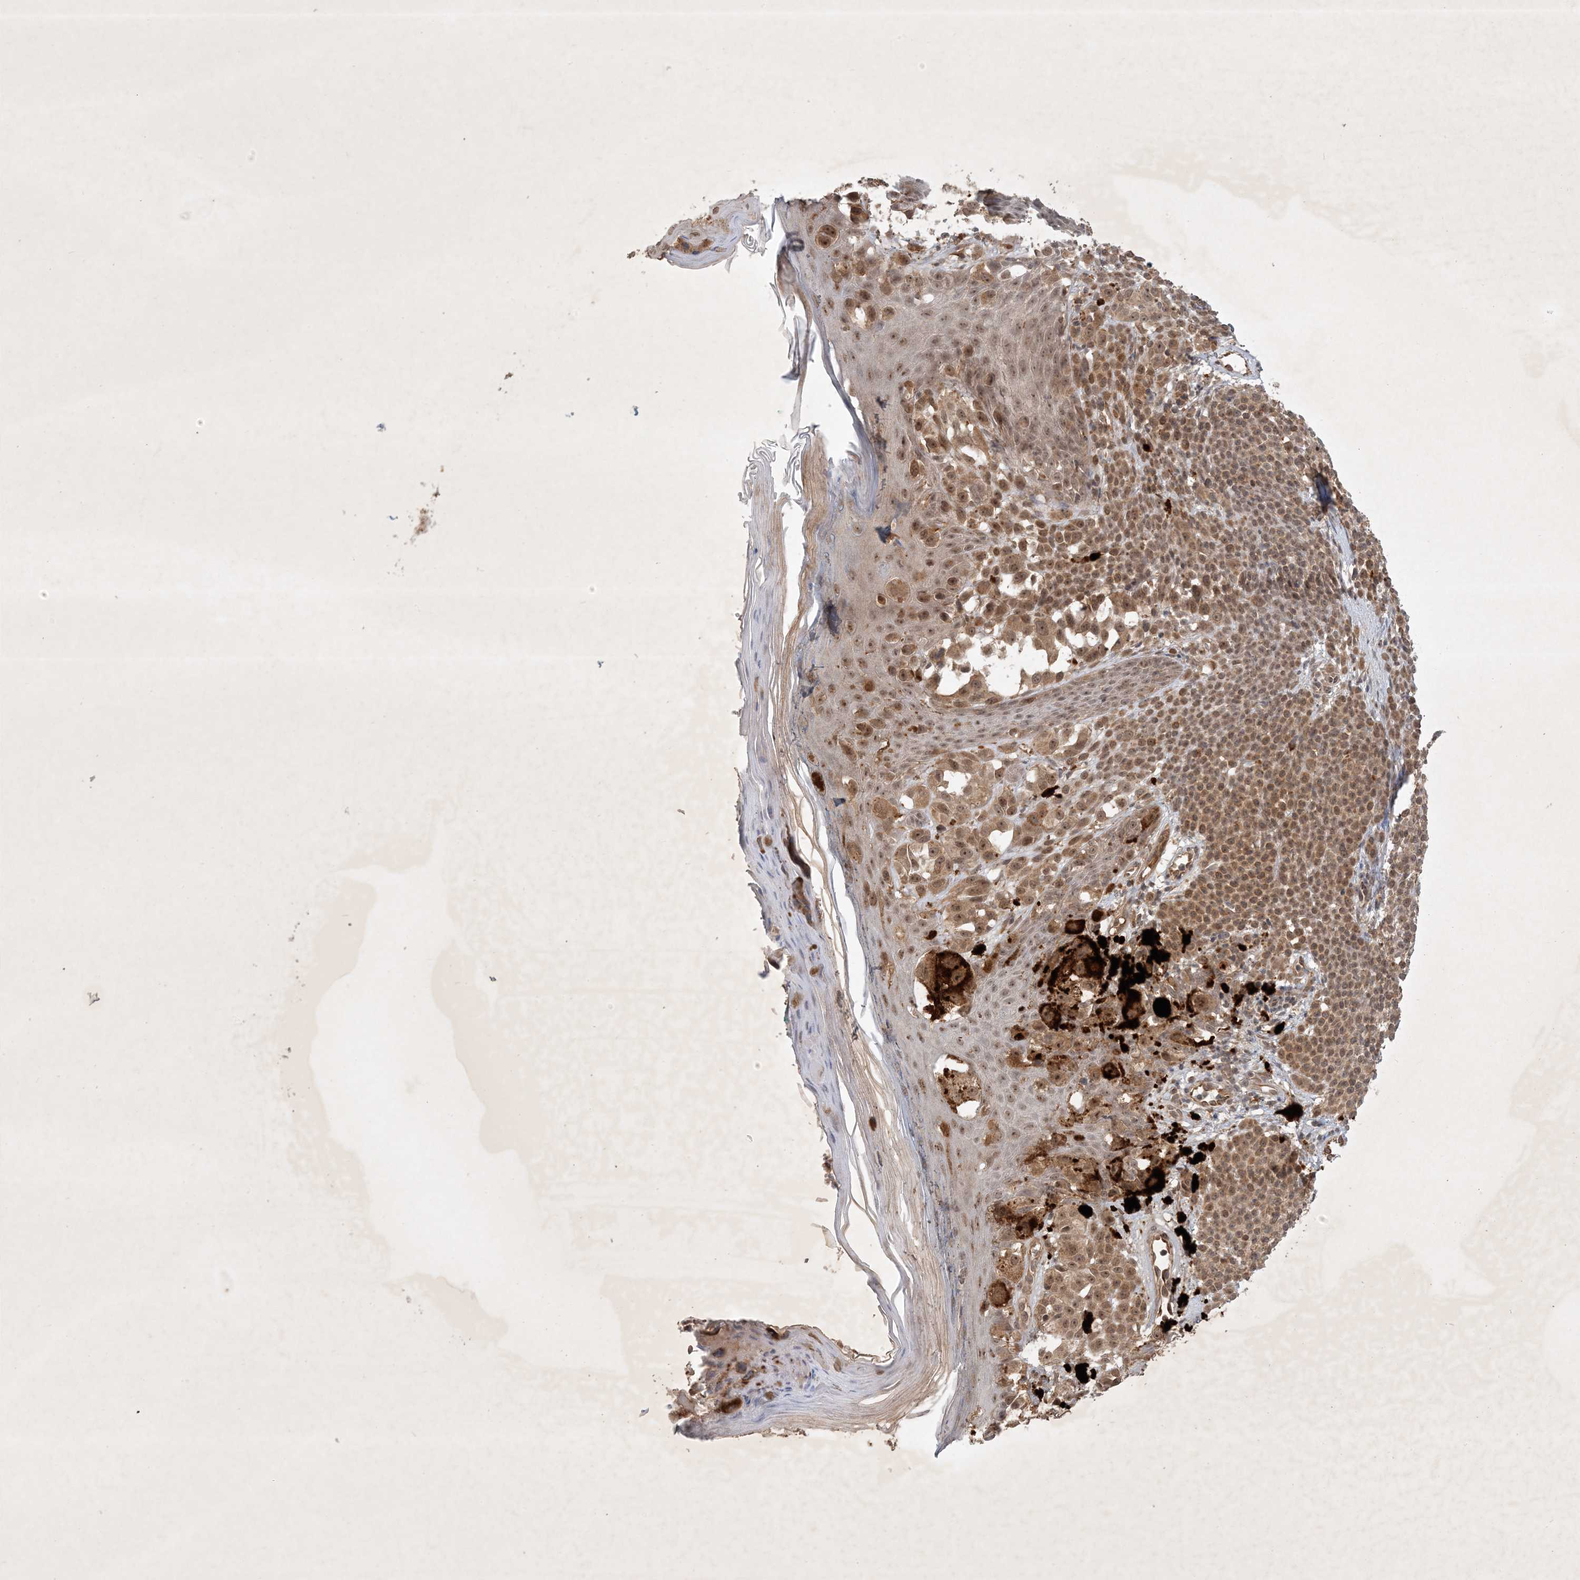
{"staining": {"intensity": "moderate", "quantity": ">75%", "location": "cytoplasmic/membranous,nuclear"}, "tissue": "melanoma", "cell_type": "Tumor cells", "image_type": "cancer", "snomed": [{"axis": "morphology", "description": "Malignant melanoma, NOS"}, {"axis": "topography", "description": "Skin of leg"}], "caption": "Immunohistochemistry histopathology image of human malignant melanoma stained for a protein (brown), which displays medium levels of moderate cytoplasmic/membranous and nuclear positivity in about >75% of tumor cells.", "gene": "ZCCHC4", "patient": {"sex": "female", "age": 72}}